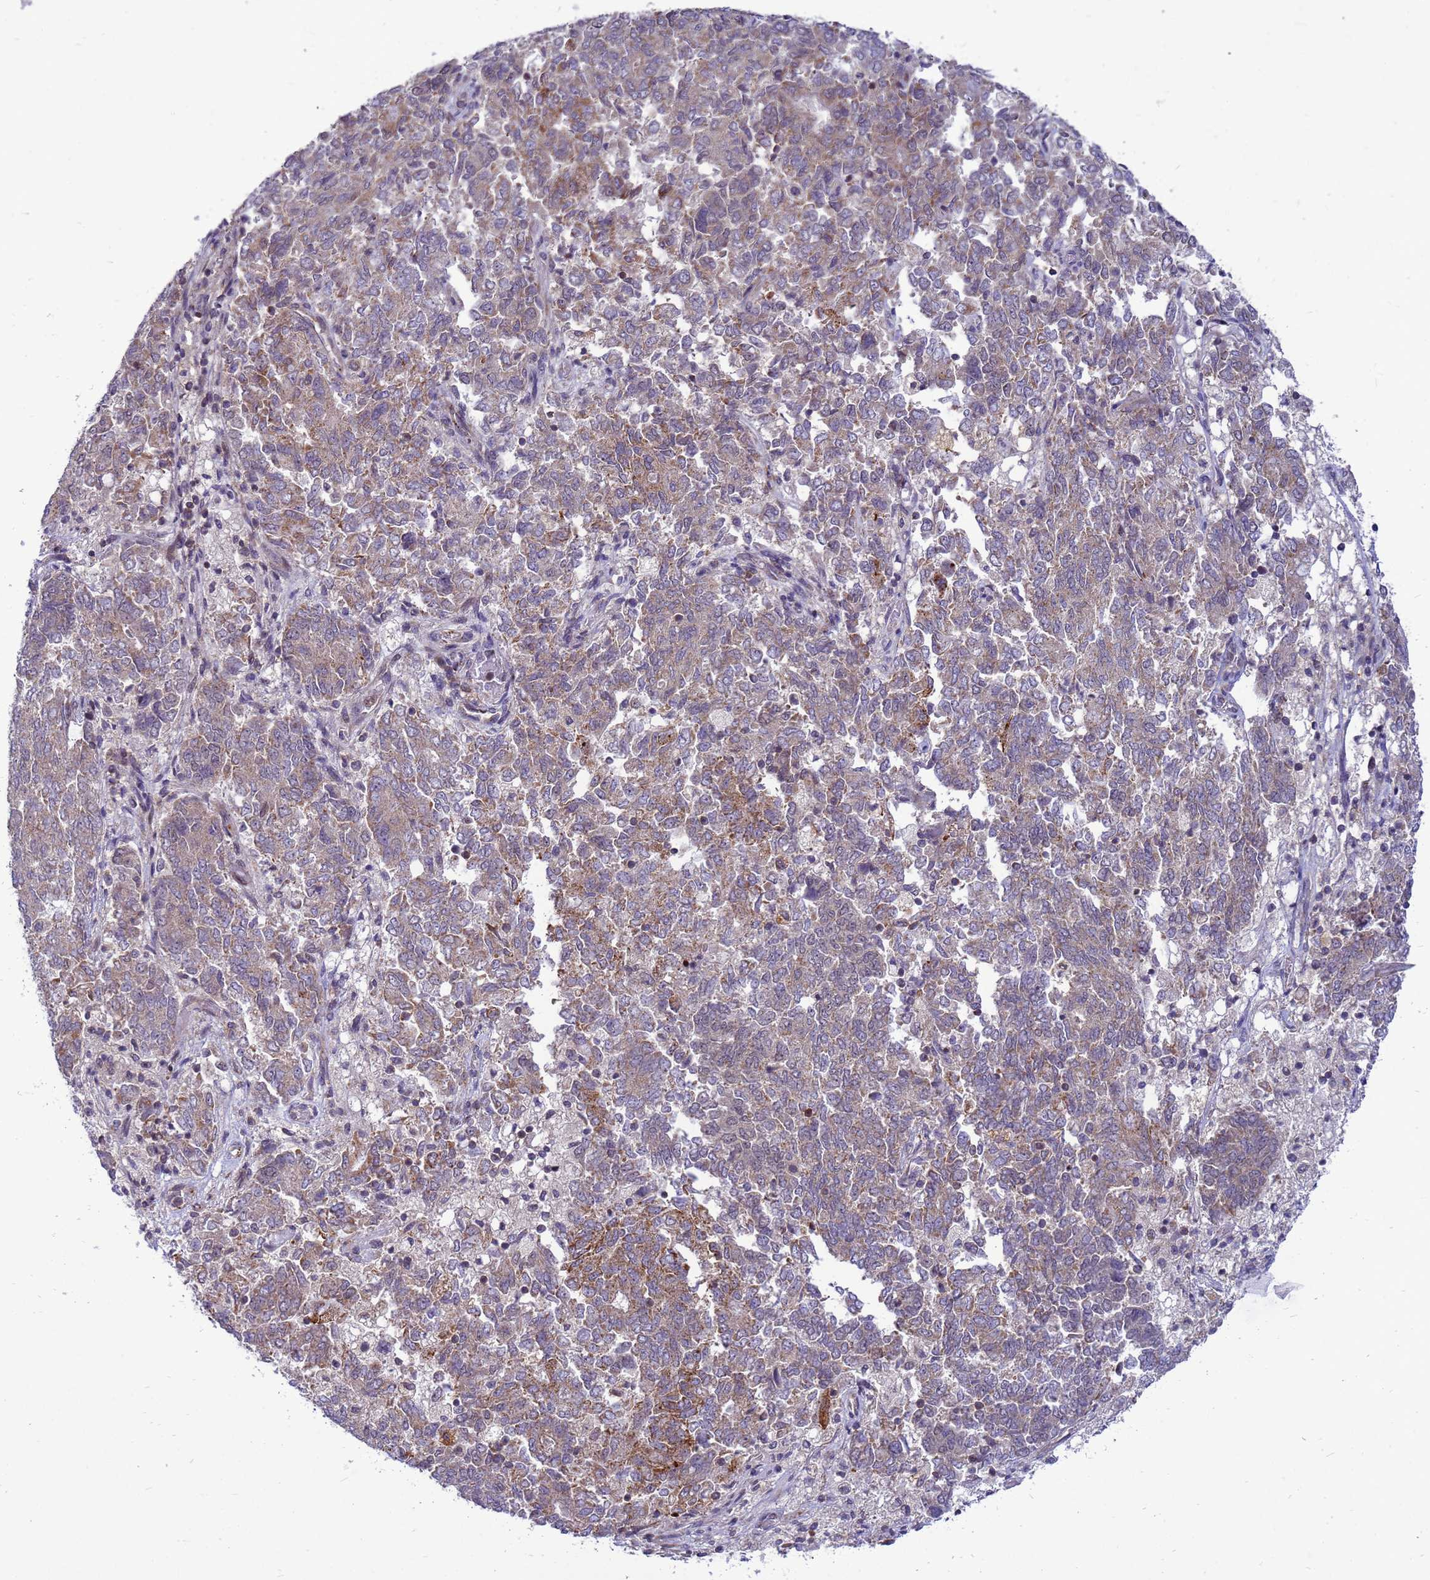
{"staining": {"intensity": "moderate", "quantity": "25%-75%", "location": "cytoplasmic/membranous"}, "tissue": "endometrial cancer", "cell_type": "Tumor cells", "image_type": "cancer", "snomed": [{"axis": "morphology", "description": "Adenocarcinoma, NOS"}, {"axis": "topography", "description": "Endometrium"}], "caption": "Adenocarcinoma (endometrial) stained with a protein marker reveals moderate staining in tumor cells.", "gene": "C12orf43", "patient": {"sex": "female", "age": 80}}